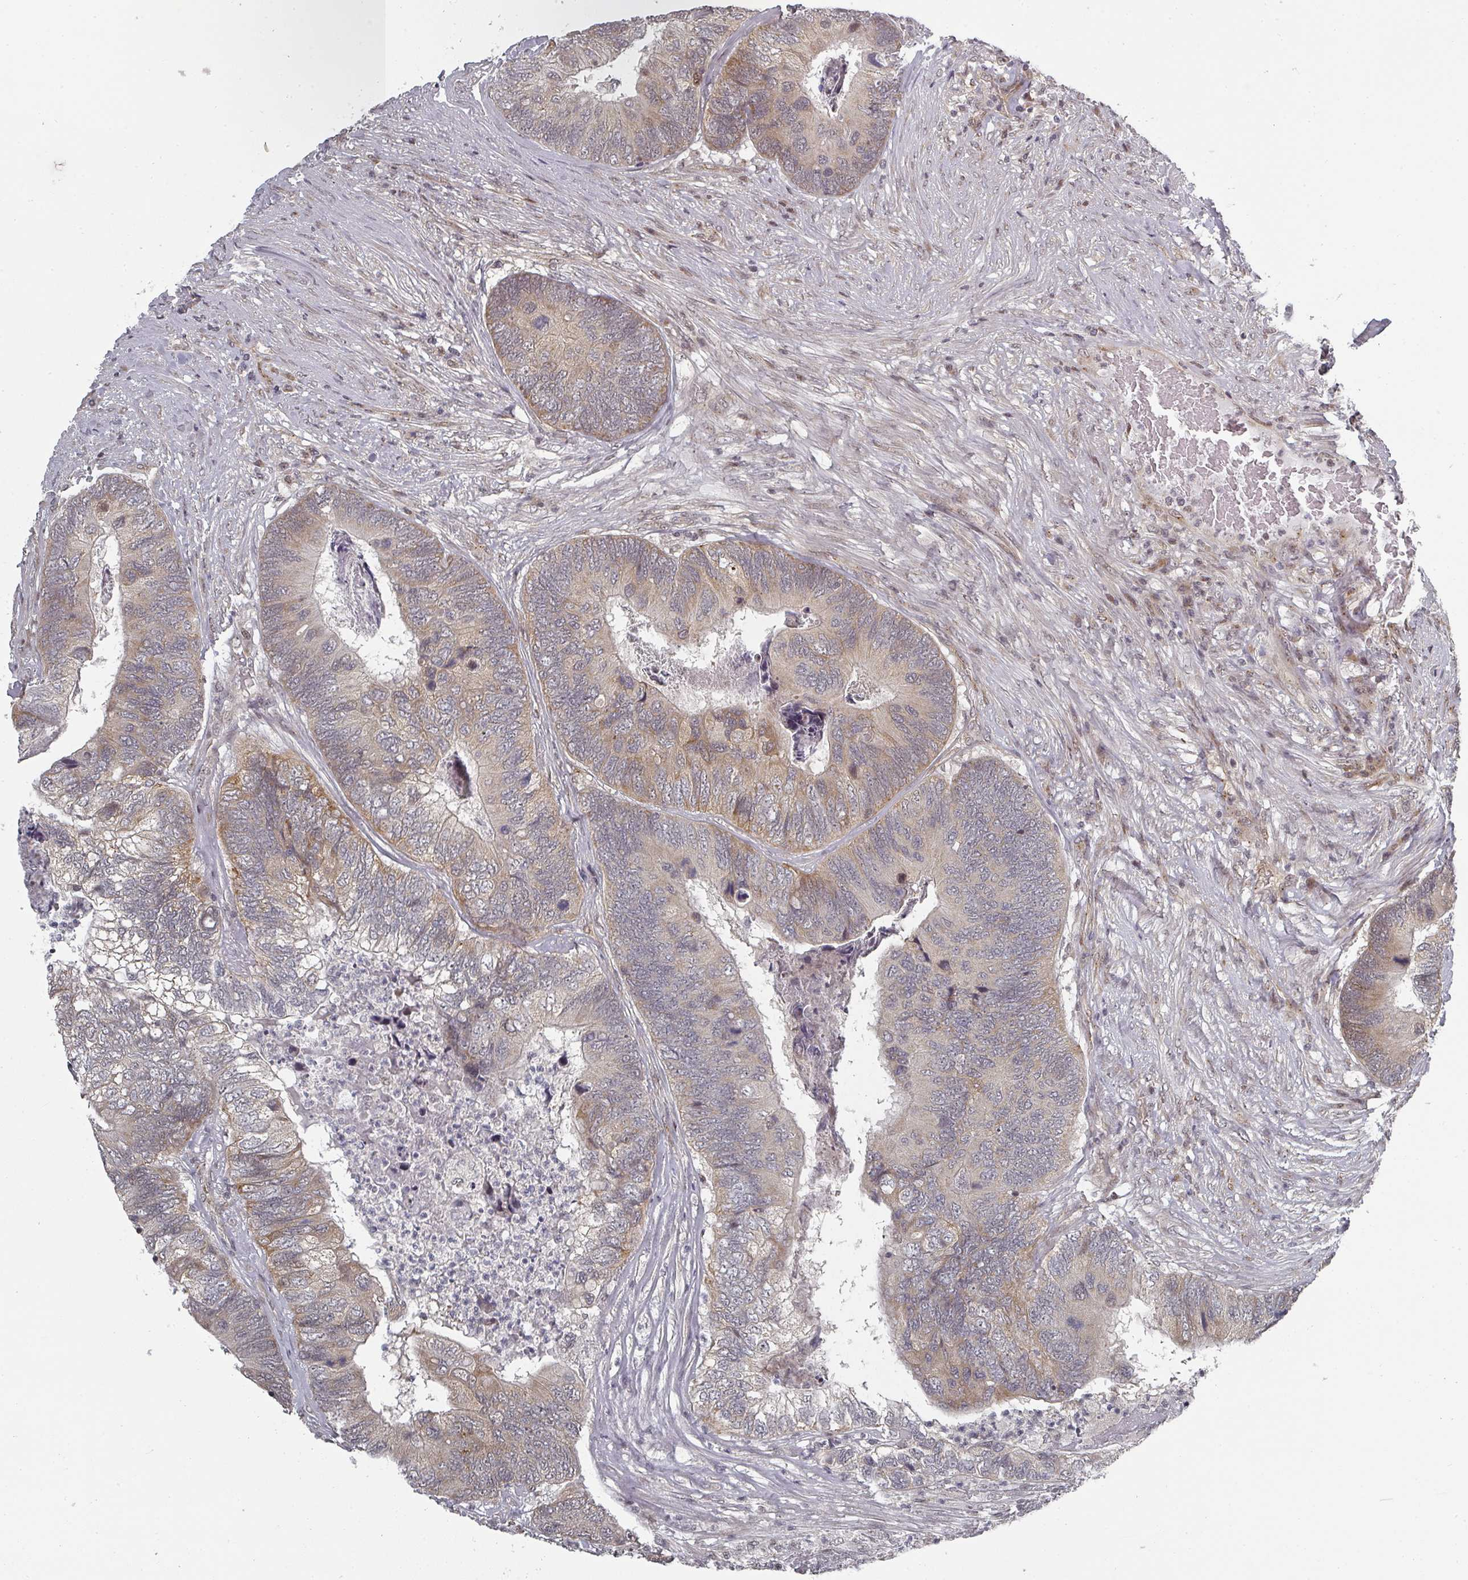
{"staining": {"intensity": "moderate", "quantity": "25%-75%", "location": "cytoplasmic/membranous"}, "tissue": "colorectal cancer", "cell_type": "Tumor cells", "image_type": "cancer", "snomed": [{"axis": "morphology", "description": "Adenocarcinoma, NOS"}, {"axis": "topography", "description": "Colon"}], "caption": "Immunohistochemistry (DAB) staining of human adenocarcinoma (colorectal) exhibits moderate cytoplasmic/membranous protein expression in about 25%-75% of tumor cells.", "gene": "KIF1C", "patient": {"sex": "female", "age": 67}}